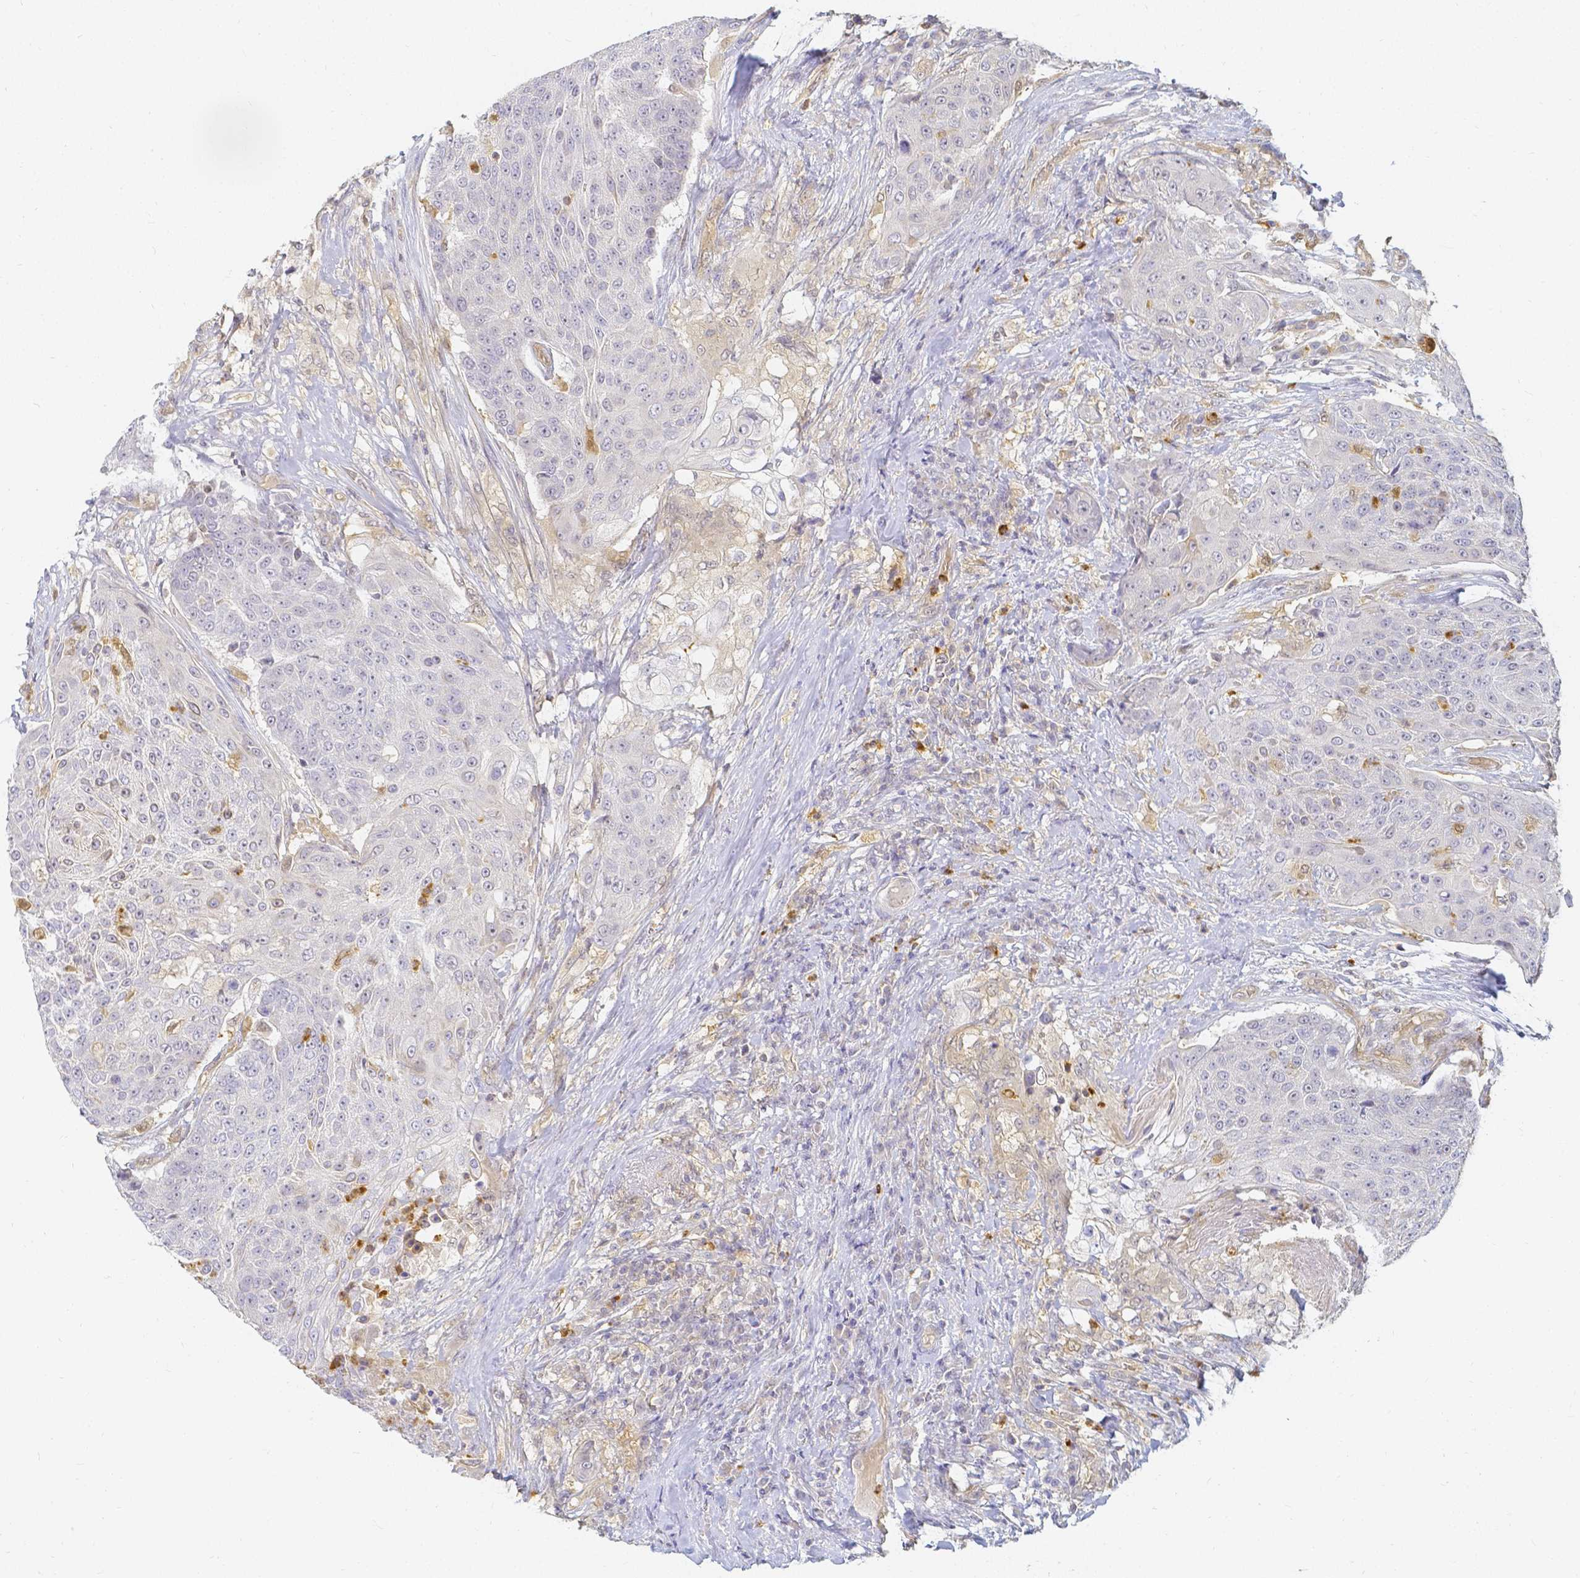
{"staining": {"intensity": "weak", "quantity": "<25%", "location": "cytoplasmic/membranous"}, "tissue": "urothelial cancer", "cell_type": "Tumor cells", "image_type": "cancer", "snomed": [{"axis": "morphology", "description": "Urothelial carcinoma, High grade"}, {"axis": "topography", "description": "Urinary bladder"}], "caption": "High power microscopy micrograph of an immunohistochemistry (IHC) image of high-grade urothelial carcinoma, revealing no significant positivity in tumor cells. (DAB immunohistochemistry with hematoxylin counter stain).", "gene": "KCNH1", "patient": {"sex": "female", "age": 63}}